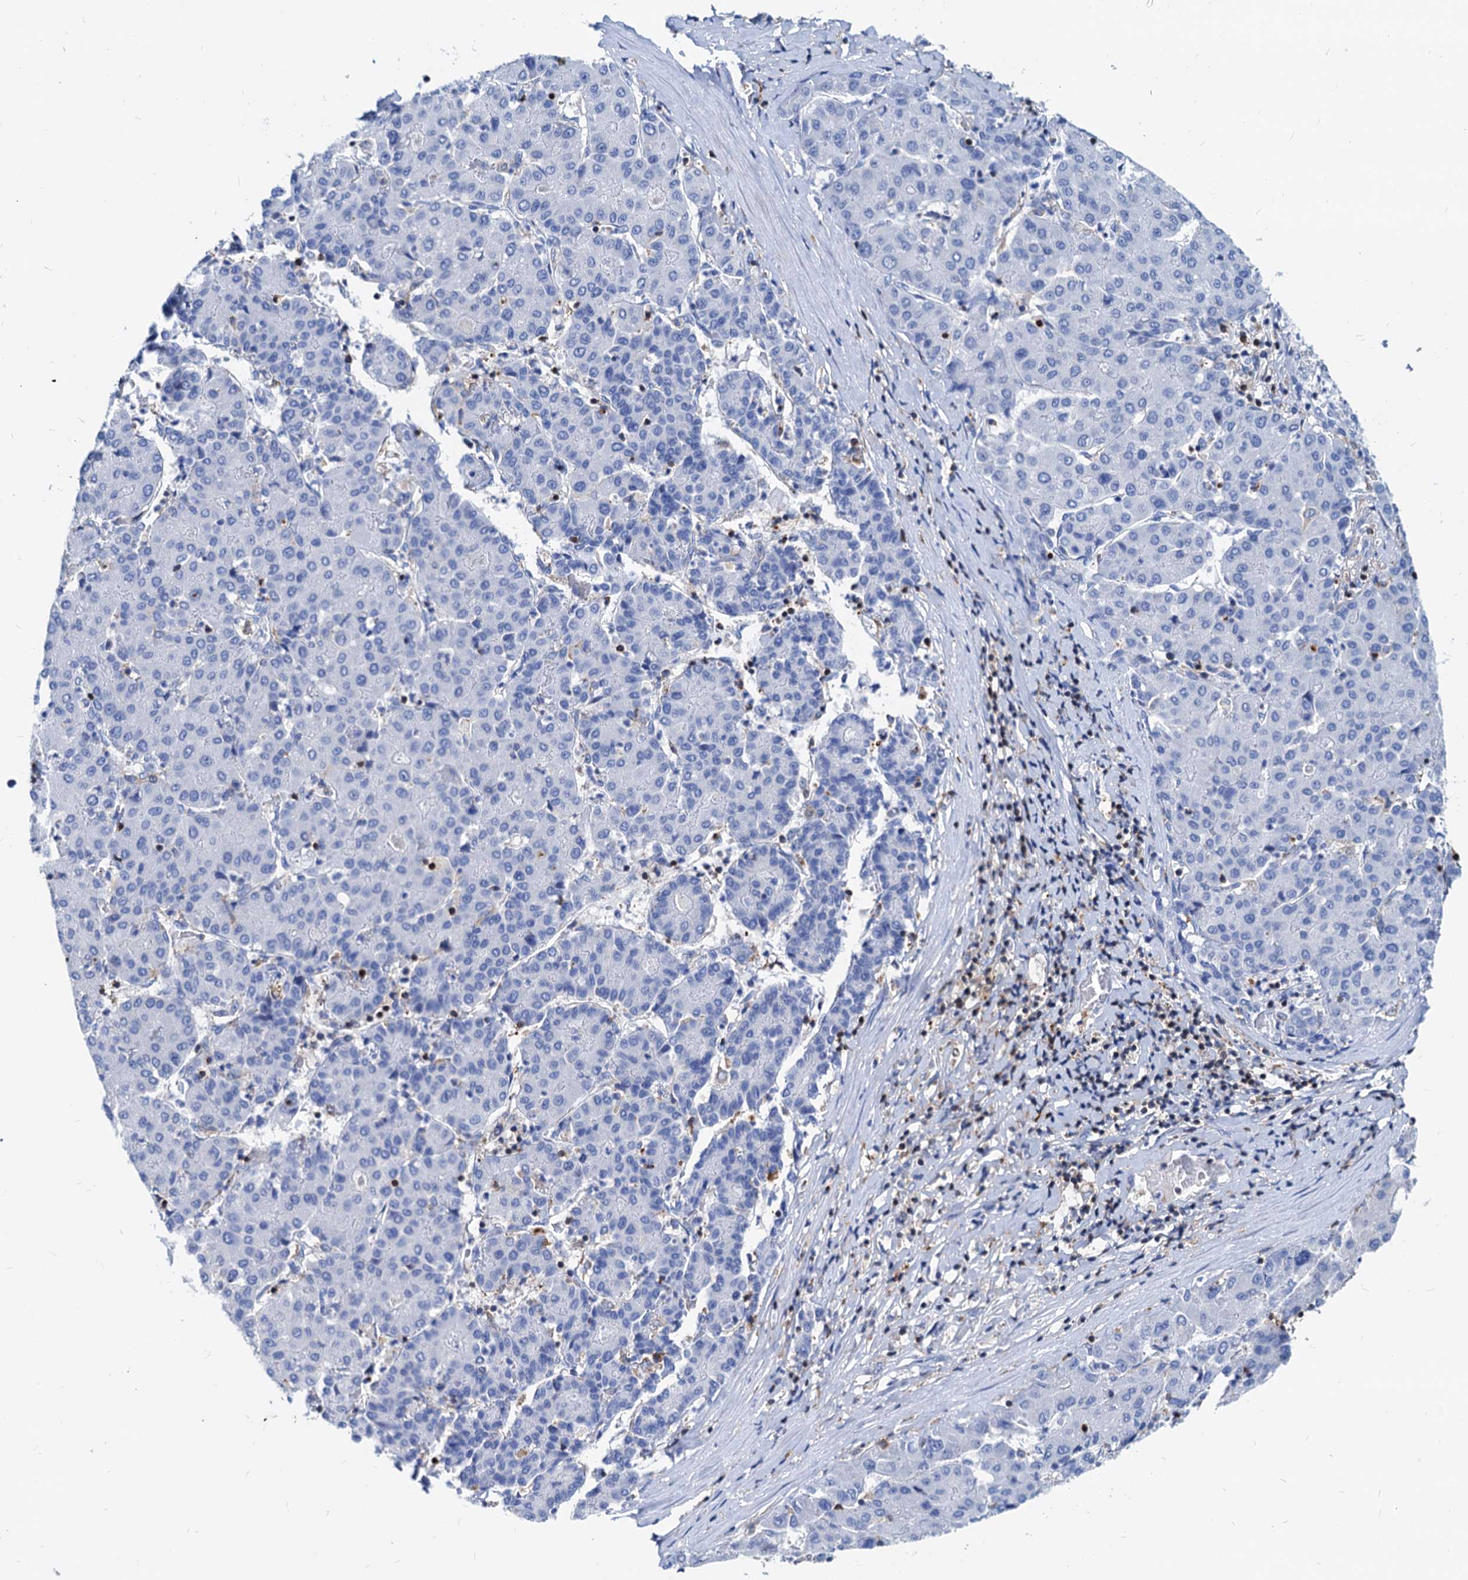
{"staining": {"intensity": "negative", "quantity": "none", "location": "none"}, "tissue": "liver cancer", "cell_type": "Tumor cells", "image_type": "cancer", "snomed": [{"axis": "morphology", "description": "Carcinoma, Hepatocellular, NOS"}, {"axis": "topography", "description": "Liver"}], "caption": "An immunohistochemistry (IHC) image of hepatocellular carcinoma (liver) is shown. There is no staining in tumor cells of hepatocellular carcinoma (liver).", "gene": "LCP2", "patient": {"sex": "male", "age": 65}}